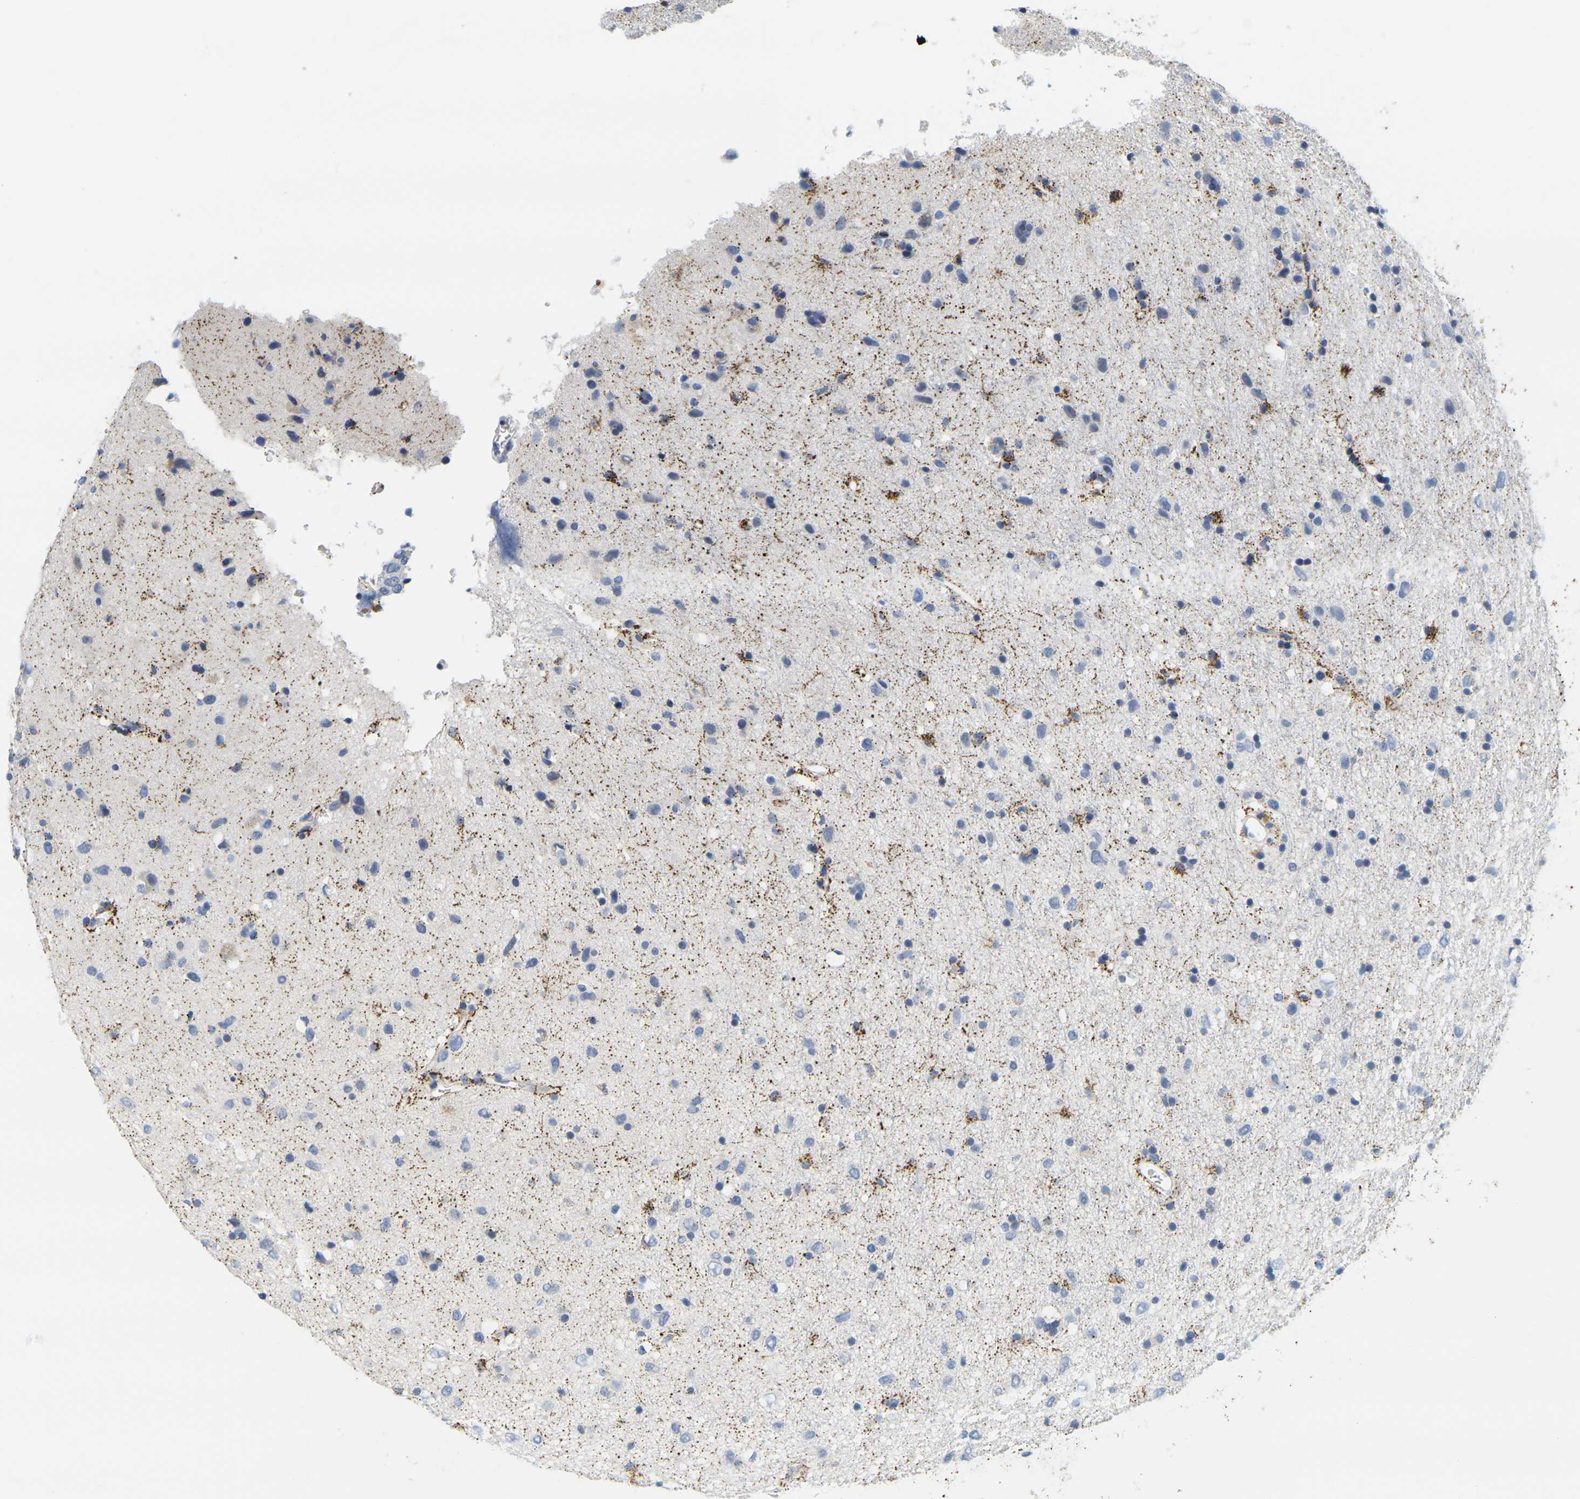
{"staining": {"intensity": "negative", "quantity": "none", "location": "none"}, "tissue": "glioma", "cell_type": "Tumor cells", "image_type": "cancer", "snomed": [{"axis": "morphology", "description": "Glioma, malignant, Low grade"}, {"axis": "topography", "description": "Brain"}], "caption": "Tumor cells show no significant protein expression in low-grade glioma (malignant).", "gene": "KLK5", "patient": {"sex": "male", "age": 77}}